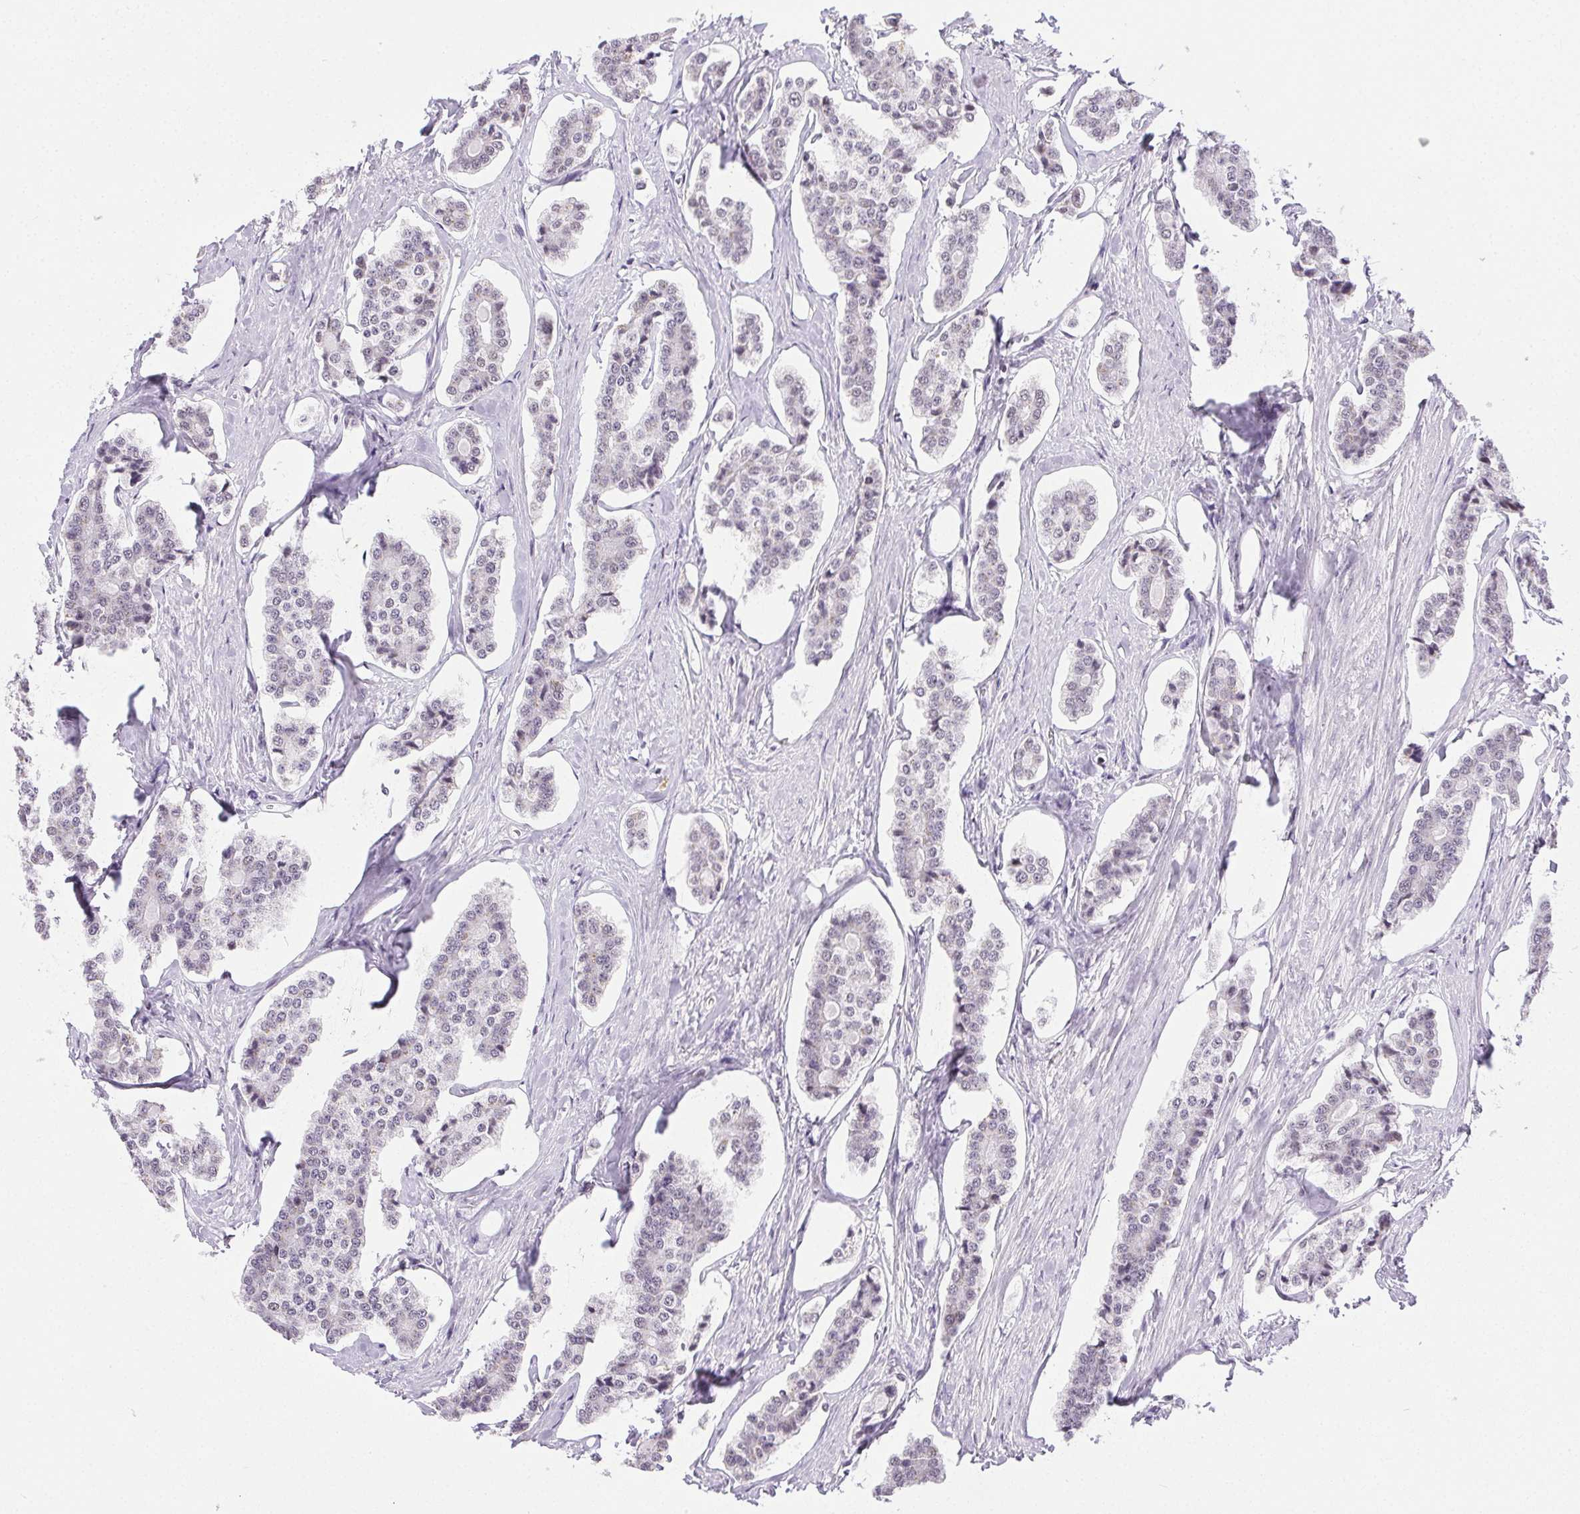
{"staining": {"intensity": "negative", "quantity": "none", "location": "none"}, "tissue": "carcinoid", "cell_type": "Tumor cells", "image_type": "cancer", "snomed": [{"axis": "morphology", "description": "Carcinoid, malignant, NOS"}, {"axis": "topography", "description": "Small intestine"}], "caption": "Immunohistochemistry (IHC) of carcinoid shows no expression in tumor cells.", "gene": "TRA2B", "patient": {"sex": "female", "age": 65}}